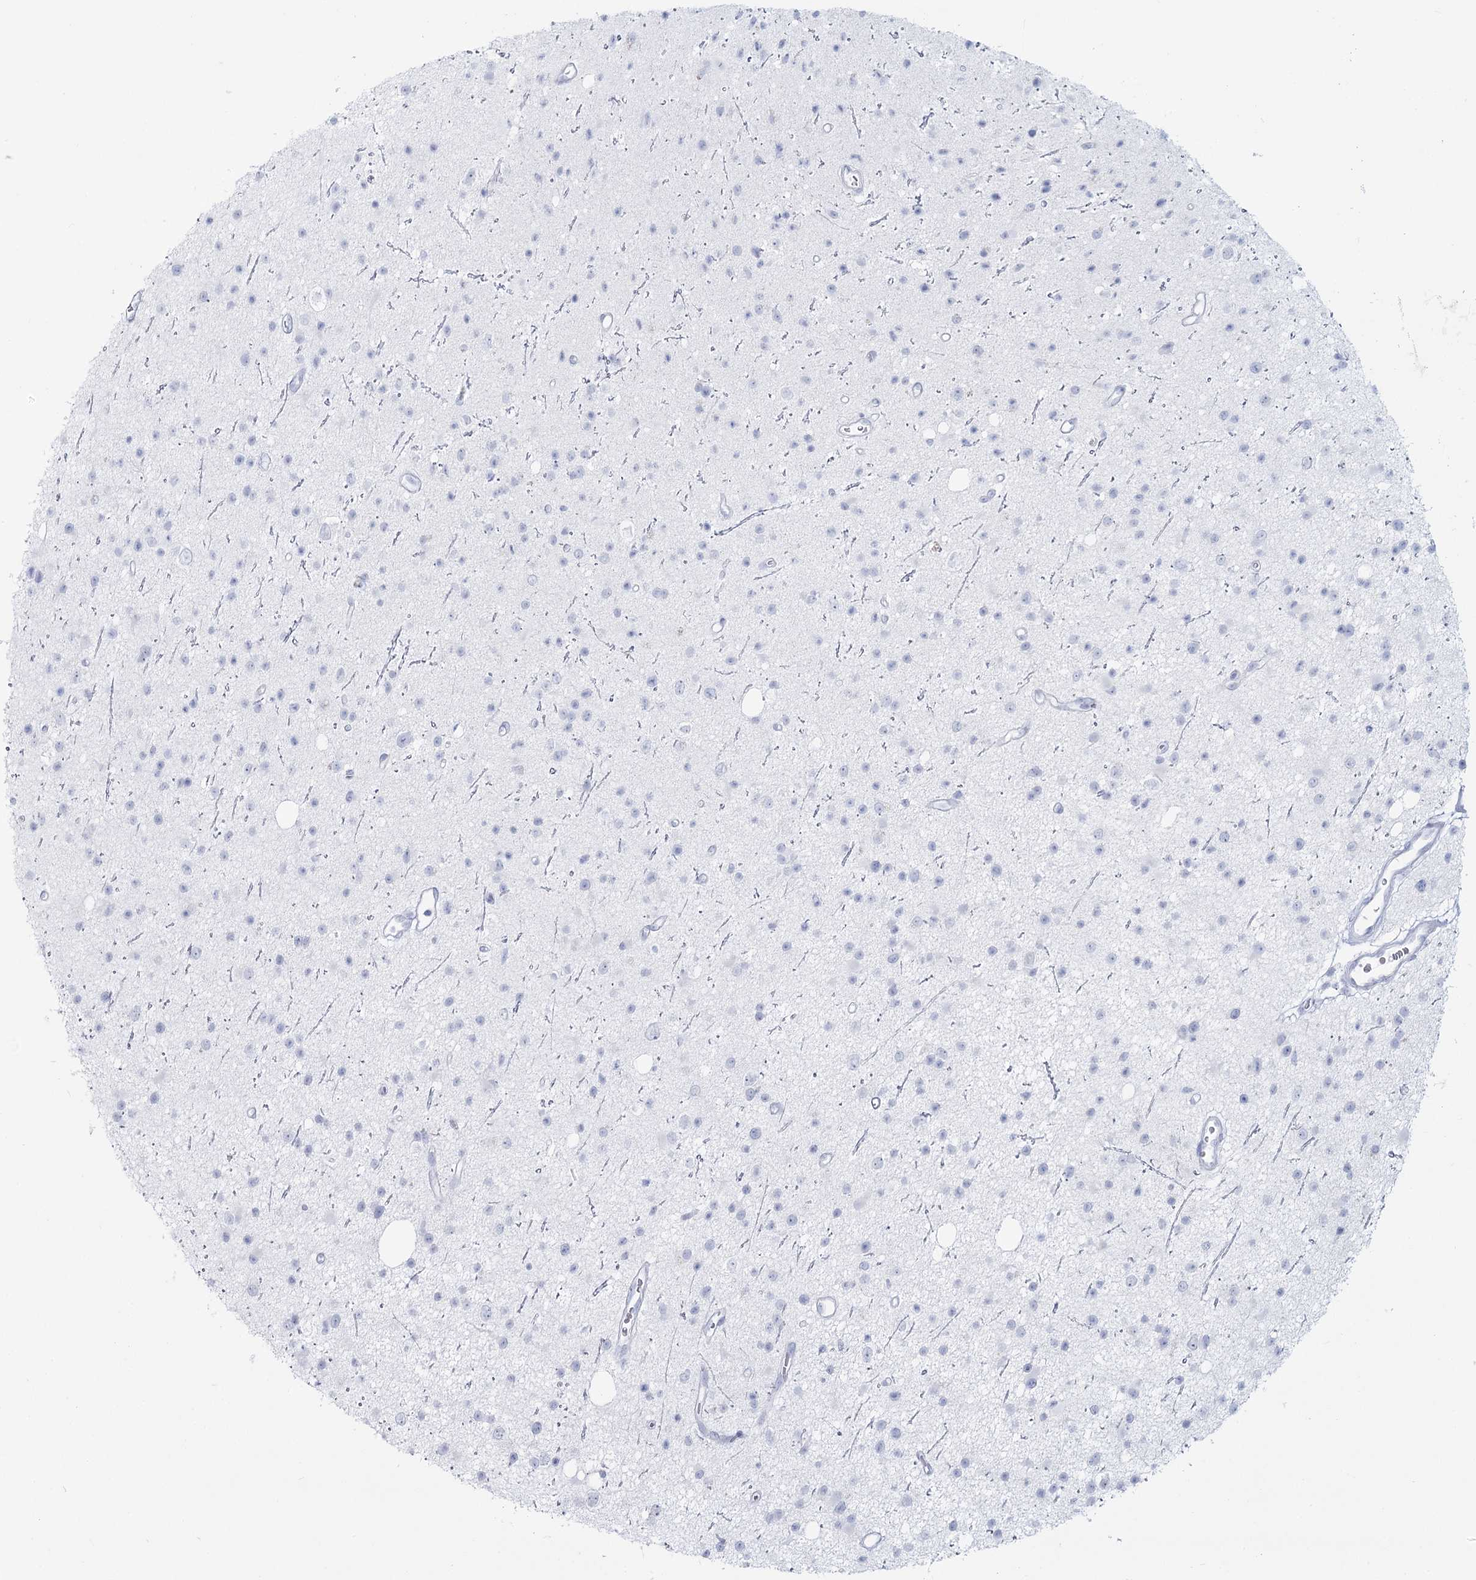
{"staining": {"intensity": "negative", "quantity": "none", "location": "none"}, "tissue": "glioma", "cell_type": "Tumor cells", "image_type": "cancer", "snomed": [{"axis": "morphology", "description": "Glioma, malignant, Low grade"}, {"axis": "topography", "description": "Cerebral cortex"}], "caption": "The image shows no staining of tumor cells in glioma.", "gene": "SLC6A19", "patient": {"sex": "female", "age": 39}}